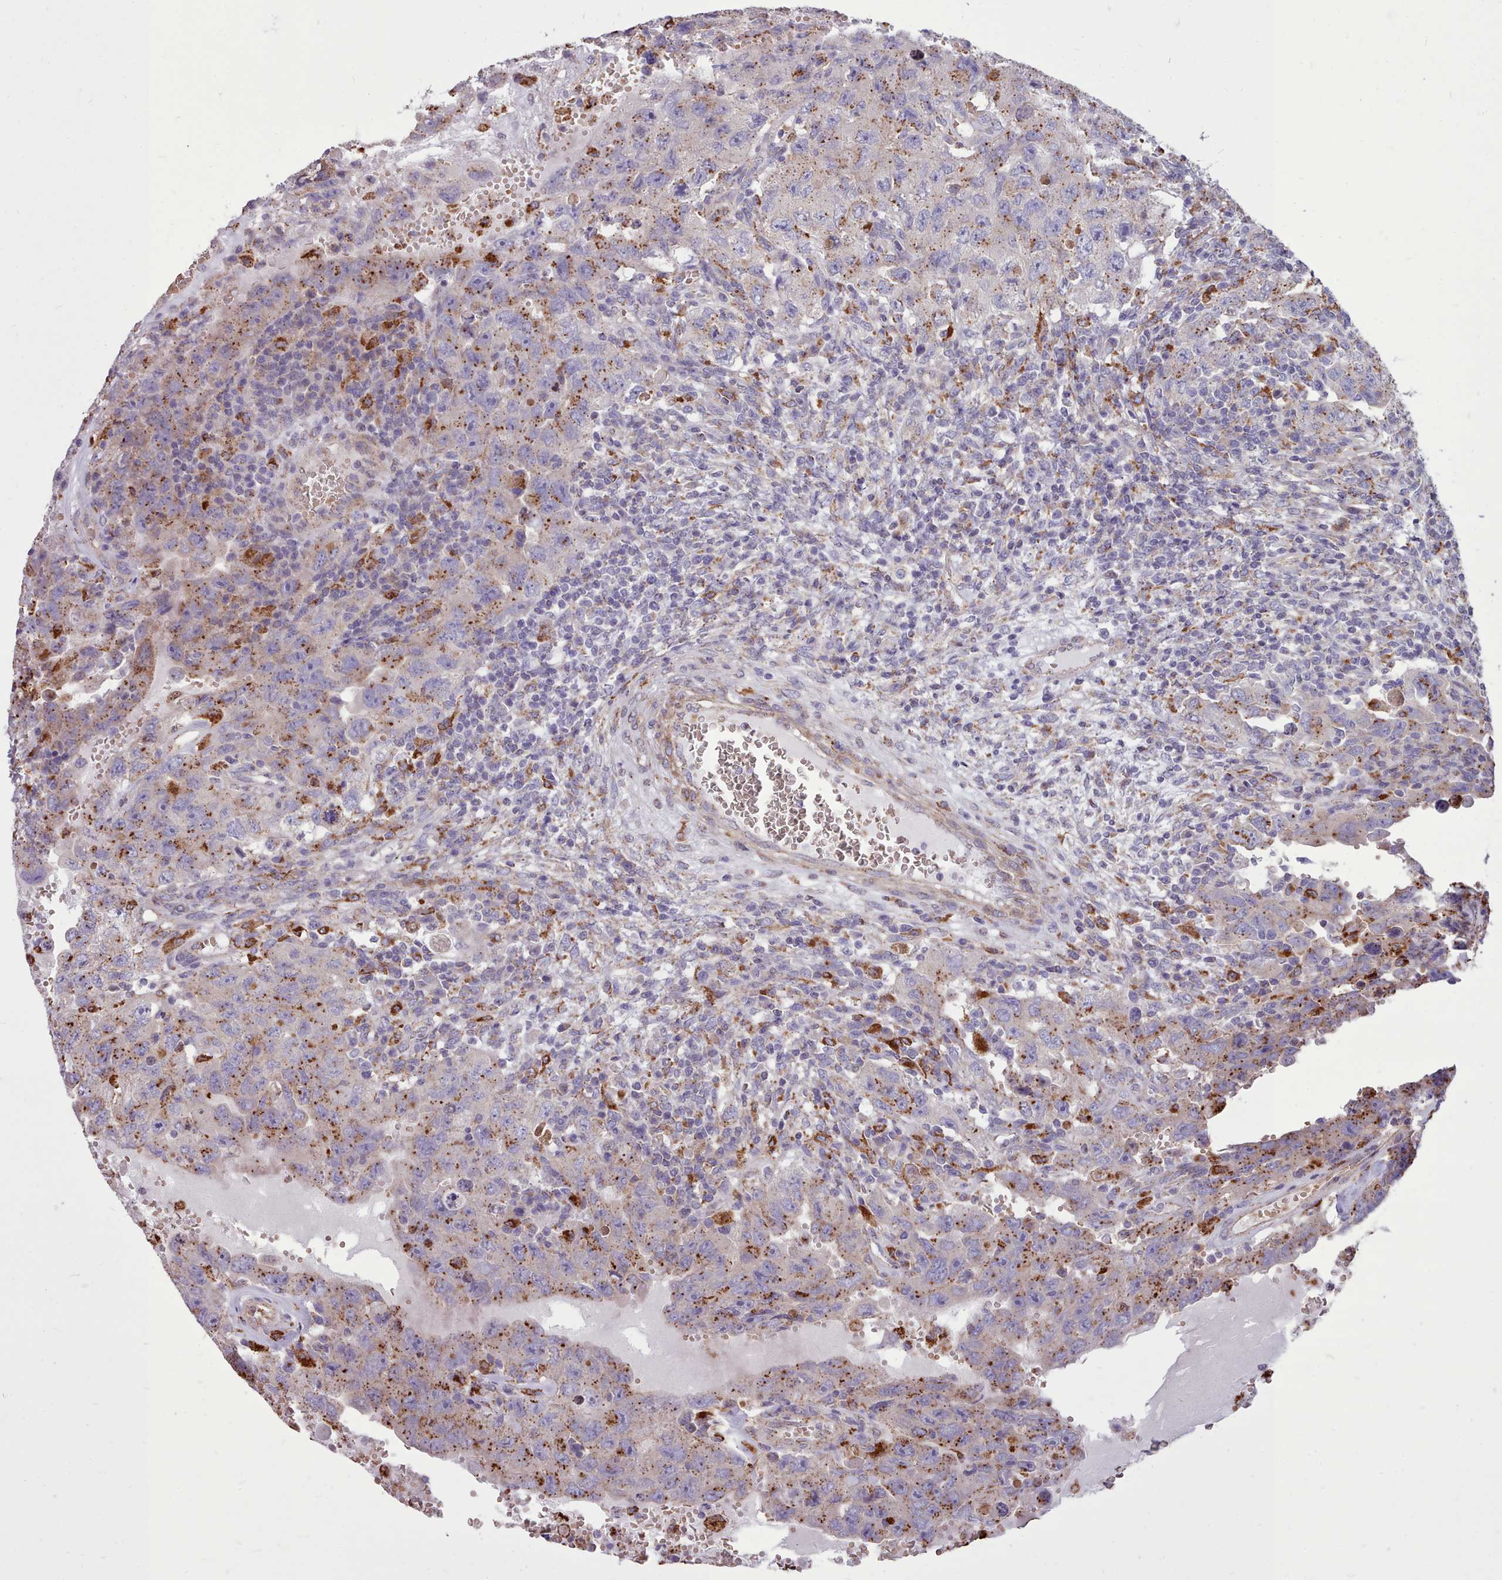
{"staining": {"intensity": "moderate", "quantity": "25%-75%", "location": "cytoplasmic/membranous"}, "tissue": "testis cancer", "cell_type": "Tumor cells", "image_type": "cancer", "snomed": [{"axis": "morphology", "description": "Carcinoma, Embryonal, NOS"}, {"axis": "topography", "description": "Testis"}], "caption": "DAB (3,3'-diaminobenzidine) immunohistochemical staining of human testis embryonal carcinoma reveals moderate cytoplasmic/membranous protein expression in about 25%-75% of tumor cells. (DAB (3,3'-diaminobenzidine) IHC with brightfield microscopy, high magnification).", "gene": "PACSIN3", "patient": {"sex": "male", "age": 26}}